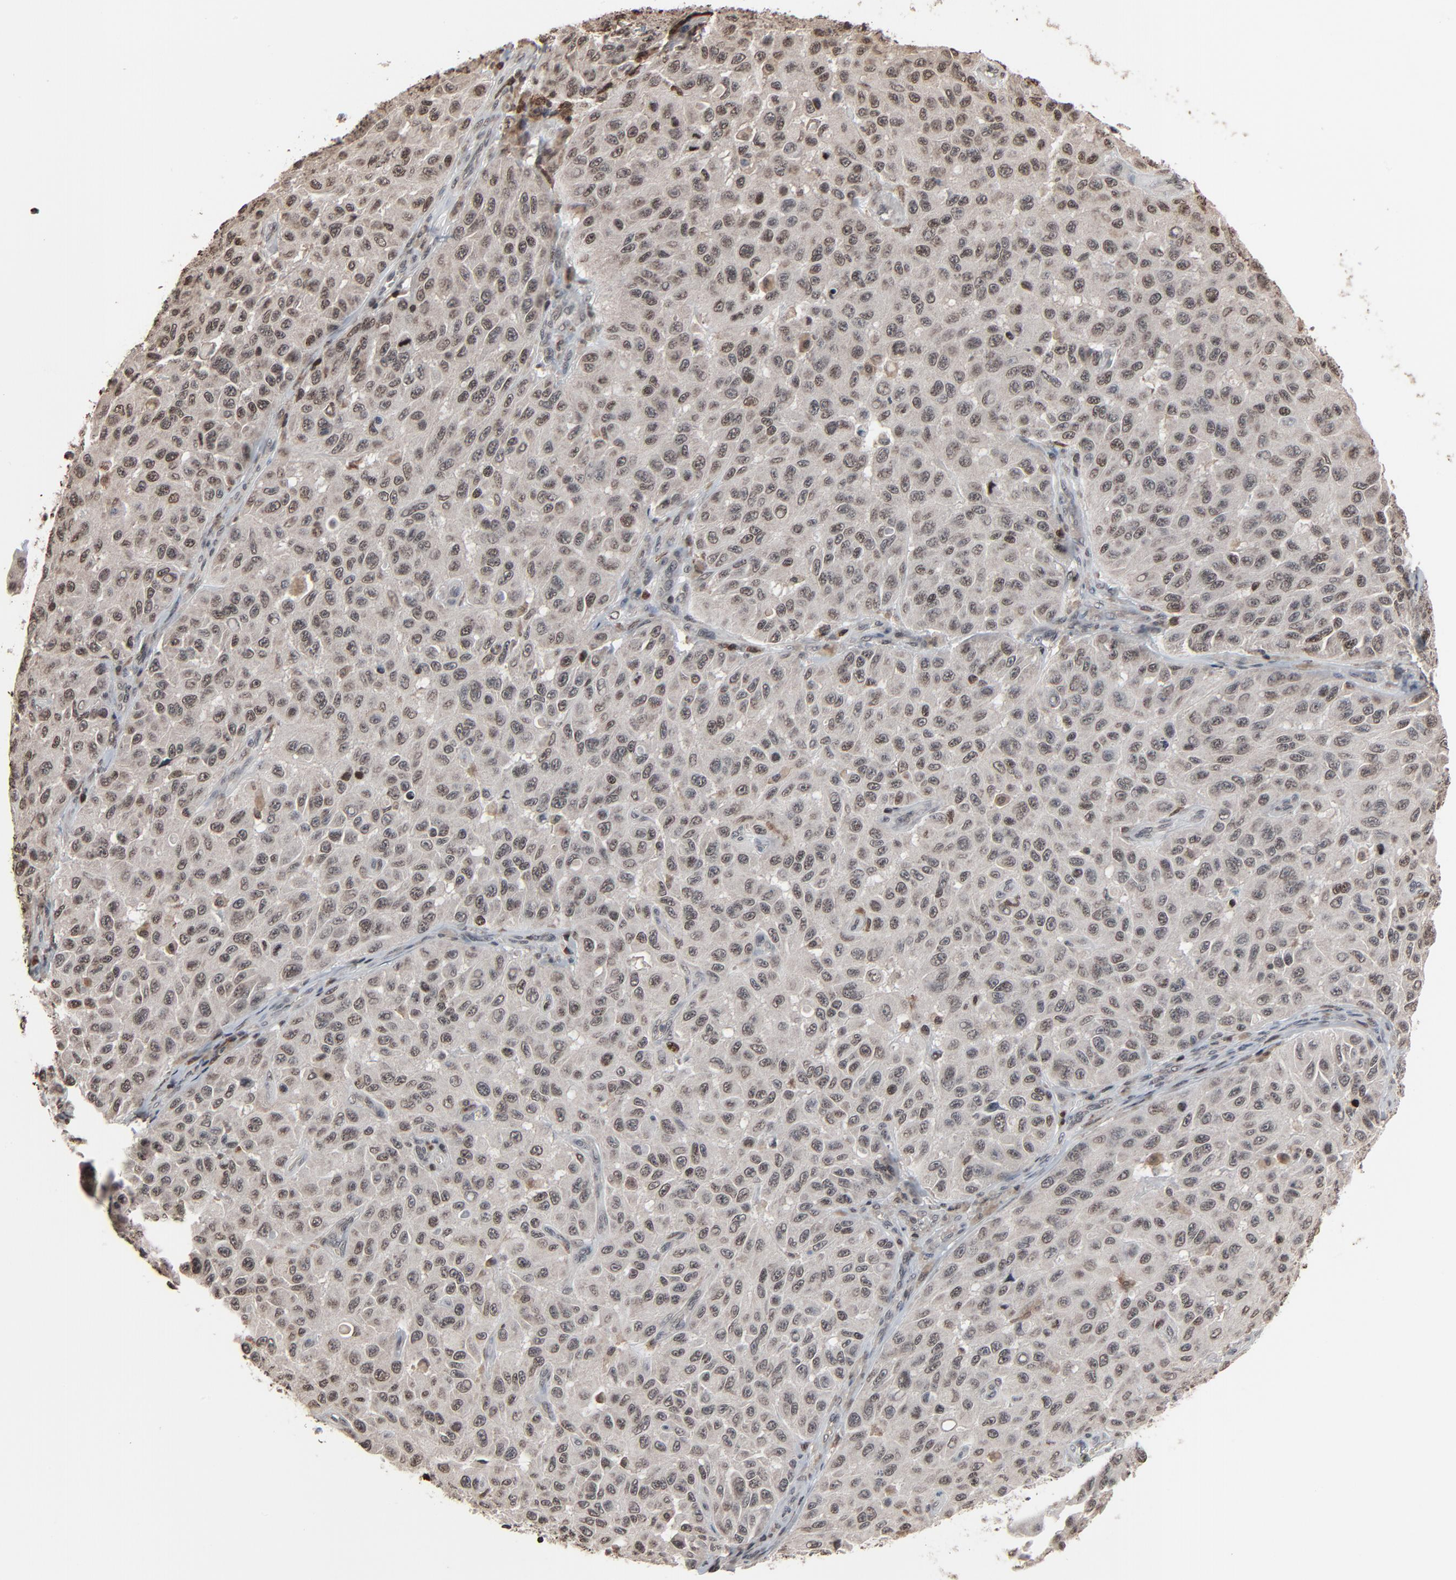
{"staining": {"intensity": "weak", "quantity": ">75%", "location": "nuclear"}, "tissue": "melanoma", "cell_type": "Tumor cells", "image_type": "cancer", "snomed": [{"axis": "morphology", "description": "Malignant melanoma, NOS"}, {"axis": "topography", "description": "Skin"}], "caption": "Approximately >75% of tumor cells in human malignant melanoma display weak nuclear protein expression as visualized by brown immunohistochemical staining.", "gene": "RPS6KA3", "patient": {"sex": "male", "age": 30}}